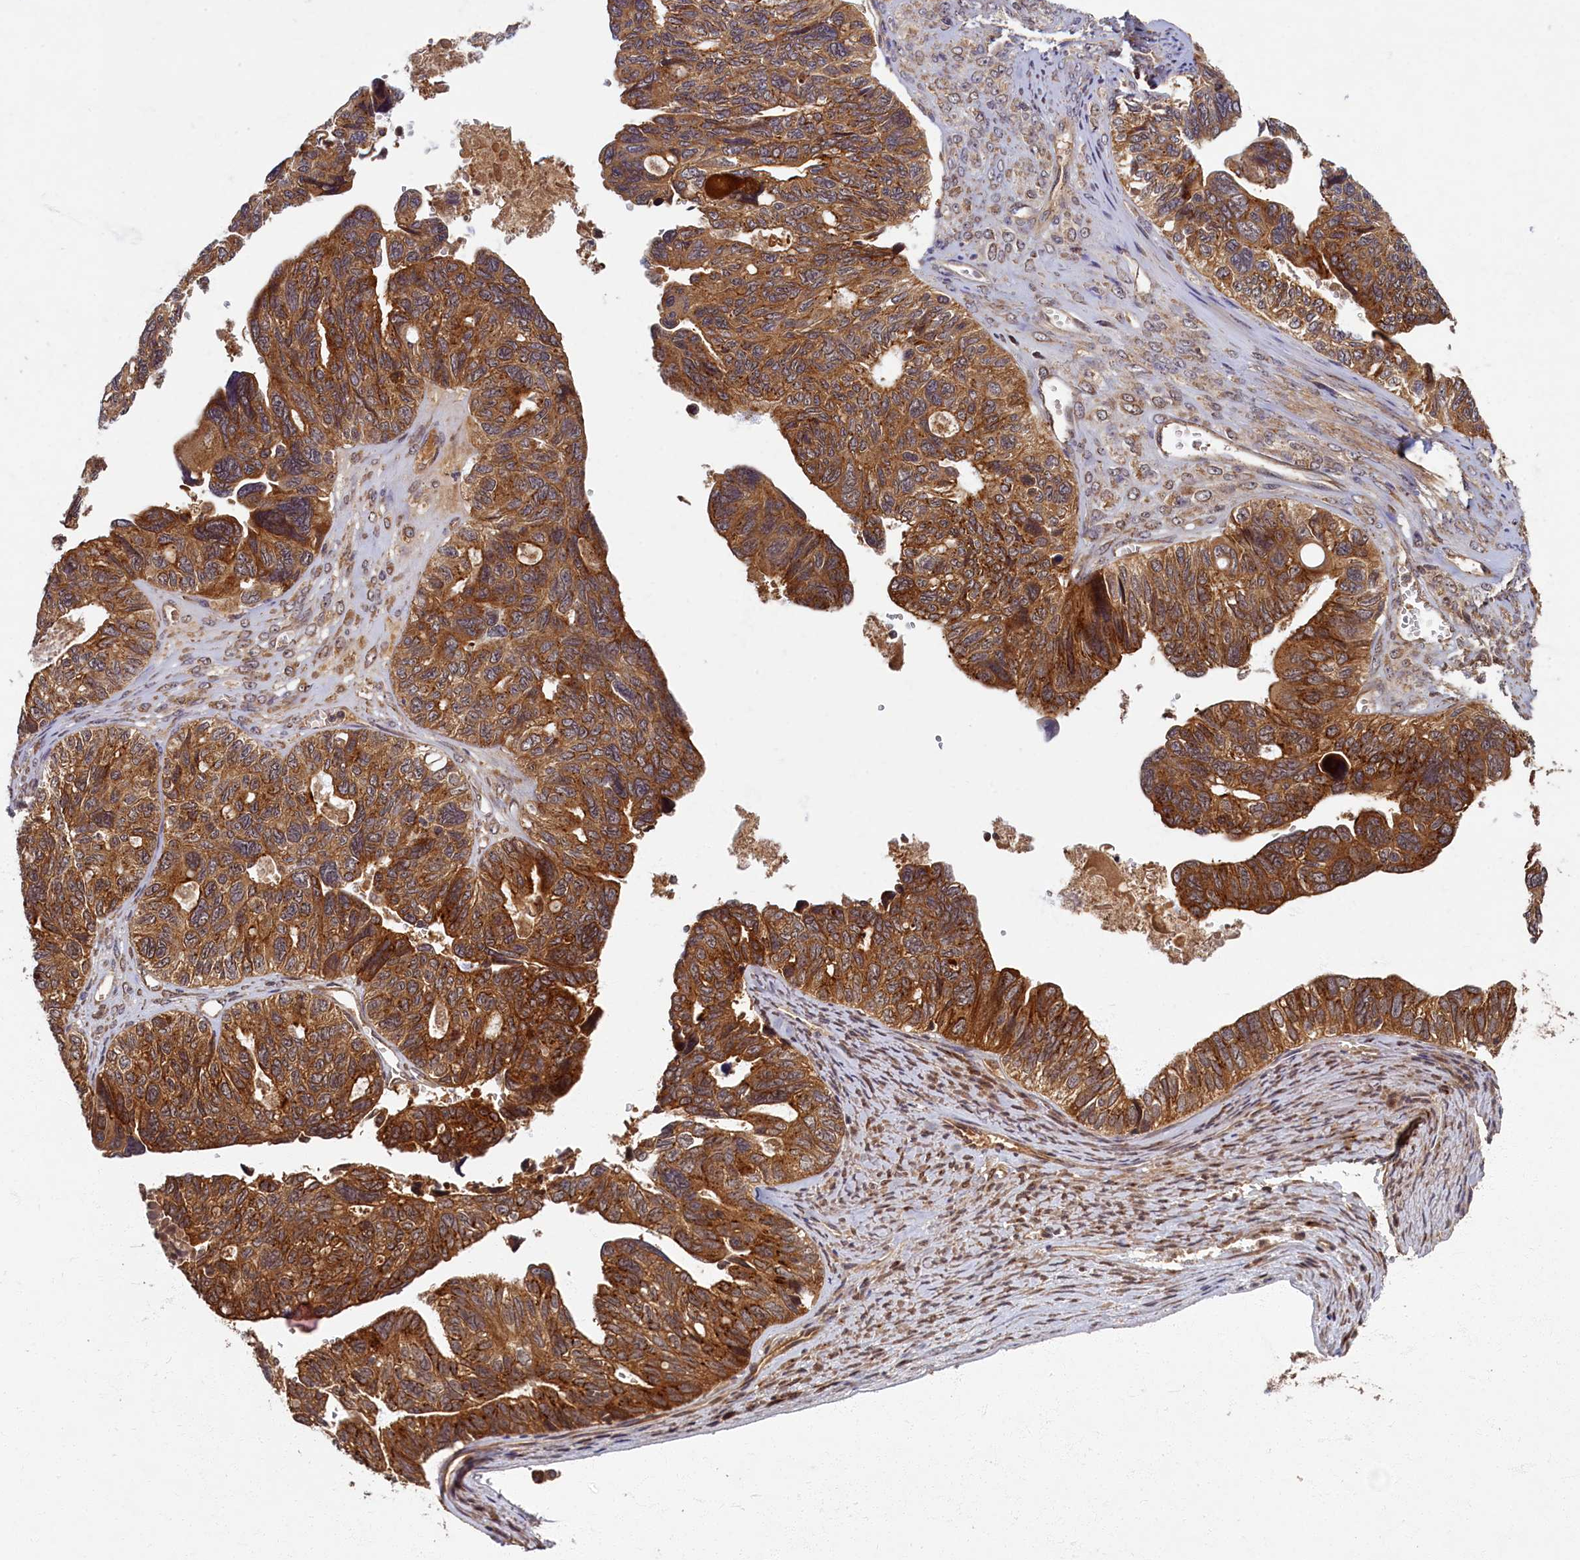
{"staining": {"intensity": "strong", "quantity": ">75%", "location": "cytoplasmic/membranous"}, "tissue": "ovarian cancer", "cell_type": "Tumor cells", "image_type": "cancer", "snomed": [{"axis": "morphology", "description": "Cystadenocarcinoma, serous, NOS"}, {"axis": "topography", "description": "Ovary"}], "caption": "Immunohistochemical staining of human ovarian serous cystadenocarcinoma demonstrates high levels of strong cytoplasmic/membranous protein staining in approximately >75% of tumor cells.", "gene": "BICD1", "patient": {"sex": "female", "age": 79}}